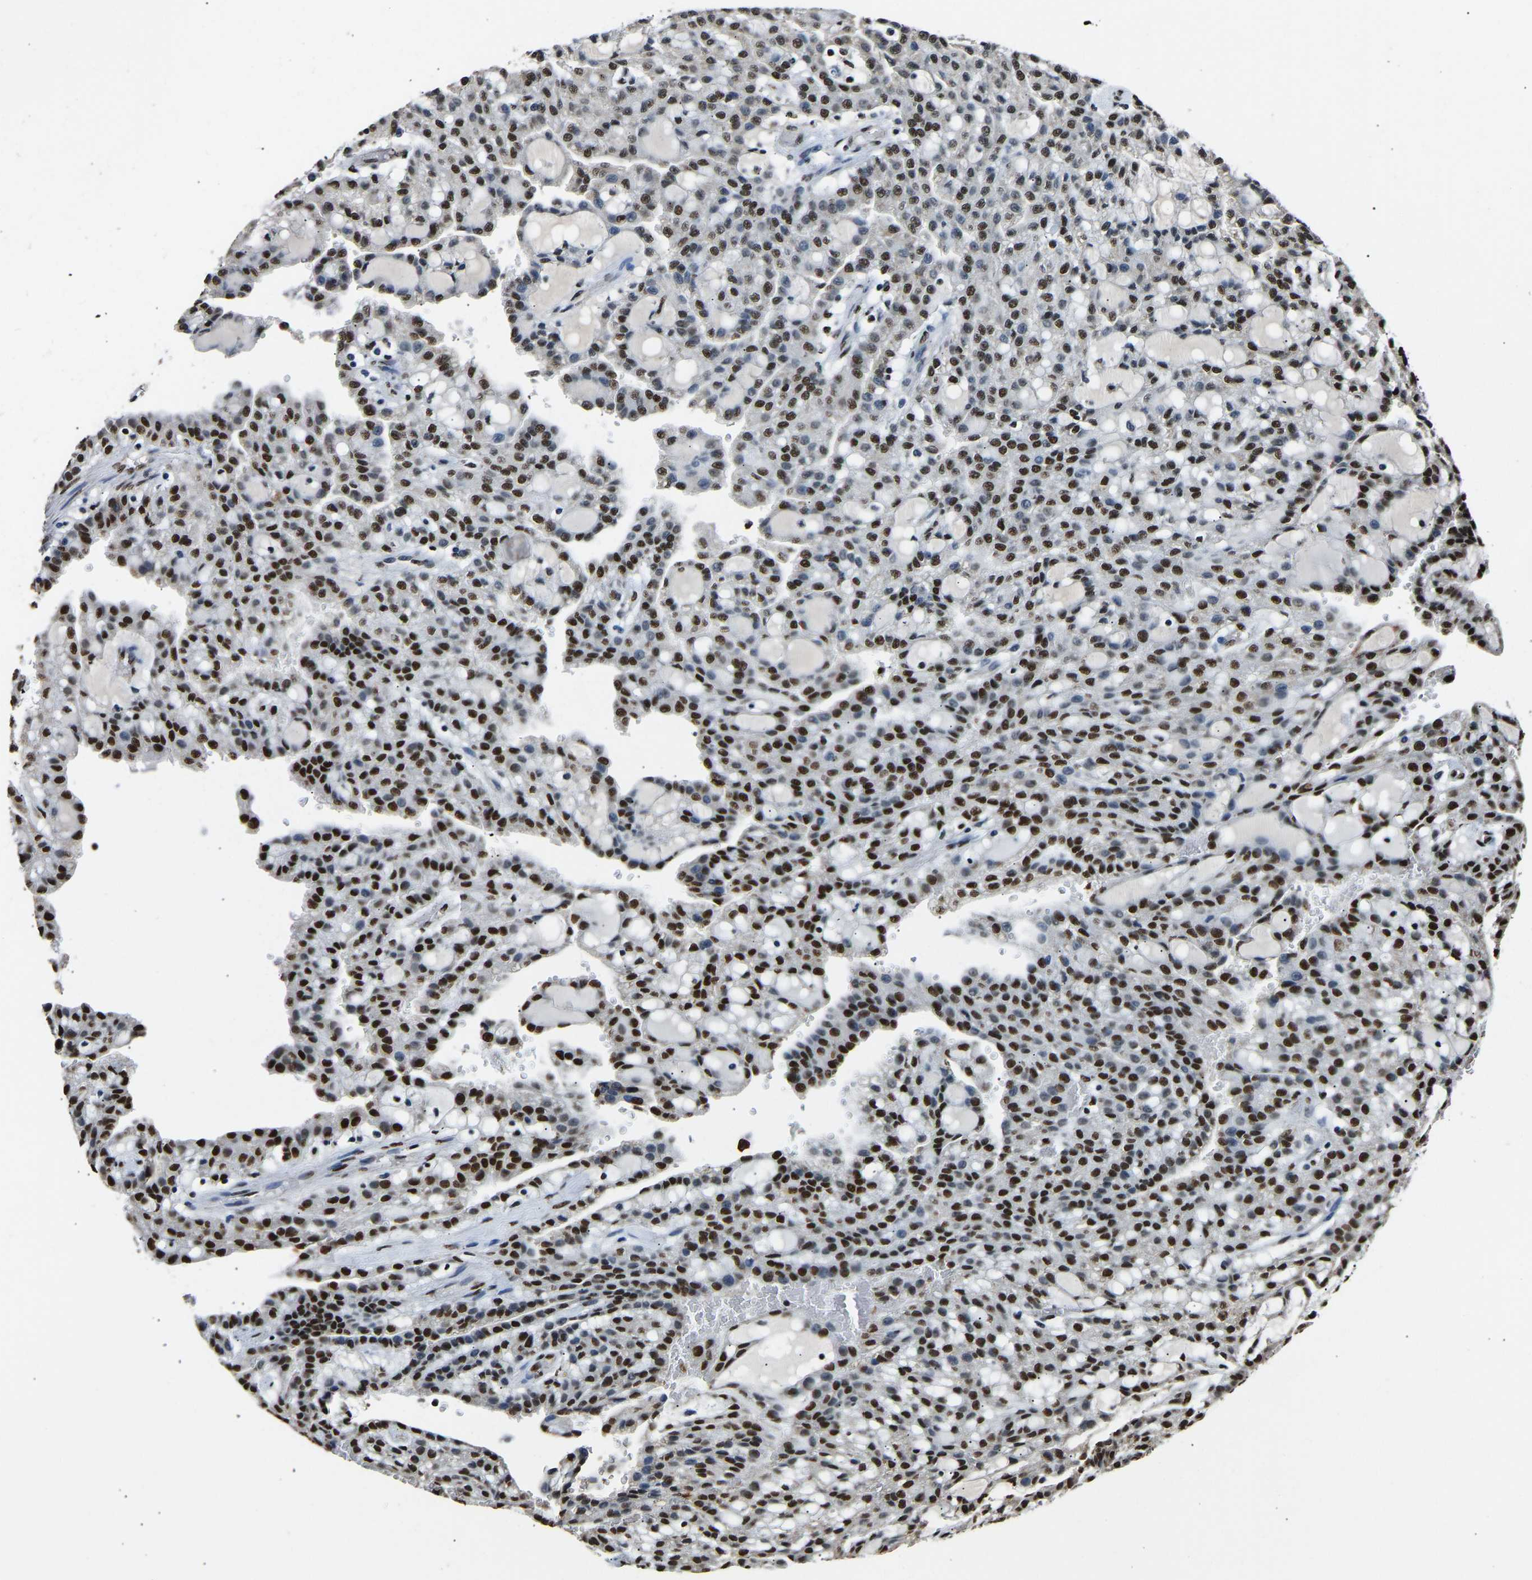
{"staining": {"intensity": "strong", "quantity": ">75%", "location": "nuclear"}, "tissue": "renal cancer", "cell_type": "Tumor cells", "image_type": "cancer", "snomed": [{"axis": "morphology", "description": "Adenocarcinoma, NOS"}, {"axis": "topography", "description": "Kidney"}], "caption": "Renal cancer (adenocarcinoma) stained with DAB (3,3'-diaminobenzidine) immunohistochemistry demonstrates high levels of strong nuclear expression in approximately >75% of tumor cells.", "gene": "SAFB", "patient": {"sex": "male", "age": 63}}